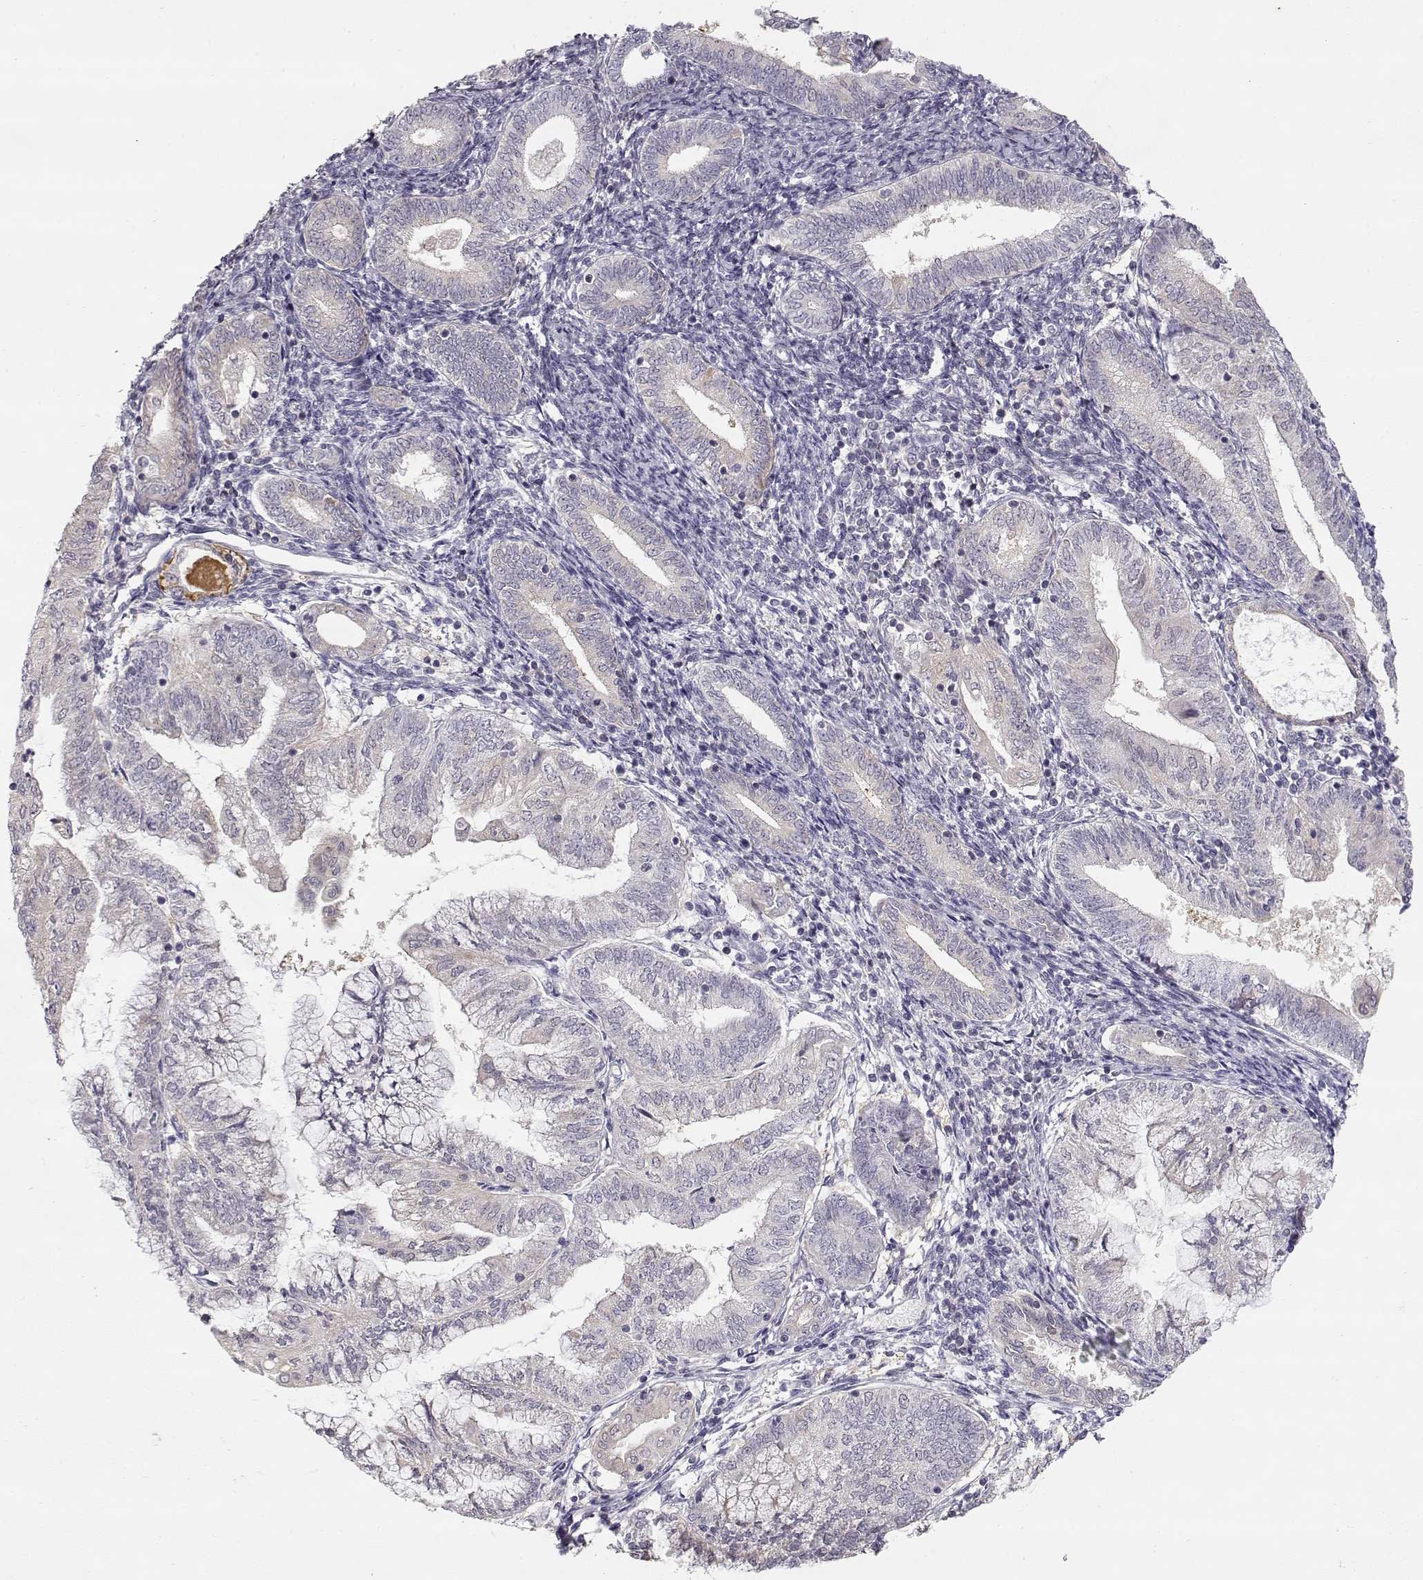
{"staining": {"intensity": "negative", "quantity": "none", "location": "none"}, "tissue": "endometrial cancer", "cell_type": "Tumor cells", "image_type": "cancer", "snomed": [{"axis": "morphology", "description": "Adenocarcinoma, NOS"}, {"axis": "topography", "description": "Endometrium"}], "caption": "An immunohistochemistry (IHC) image of adenocarcinoma (endometrial) is shown. There is no staining in tumor cells of adenocarcinoma (endometrial).", "gene": "TEPP", "patient": {"sex": "female", "age": 55}}